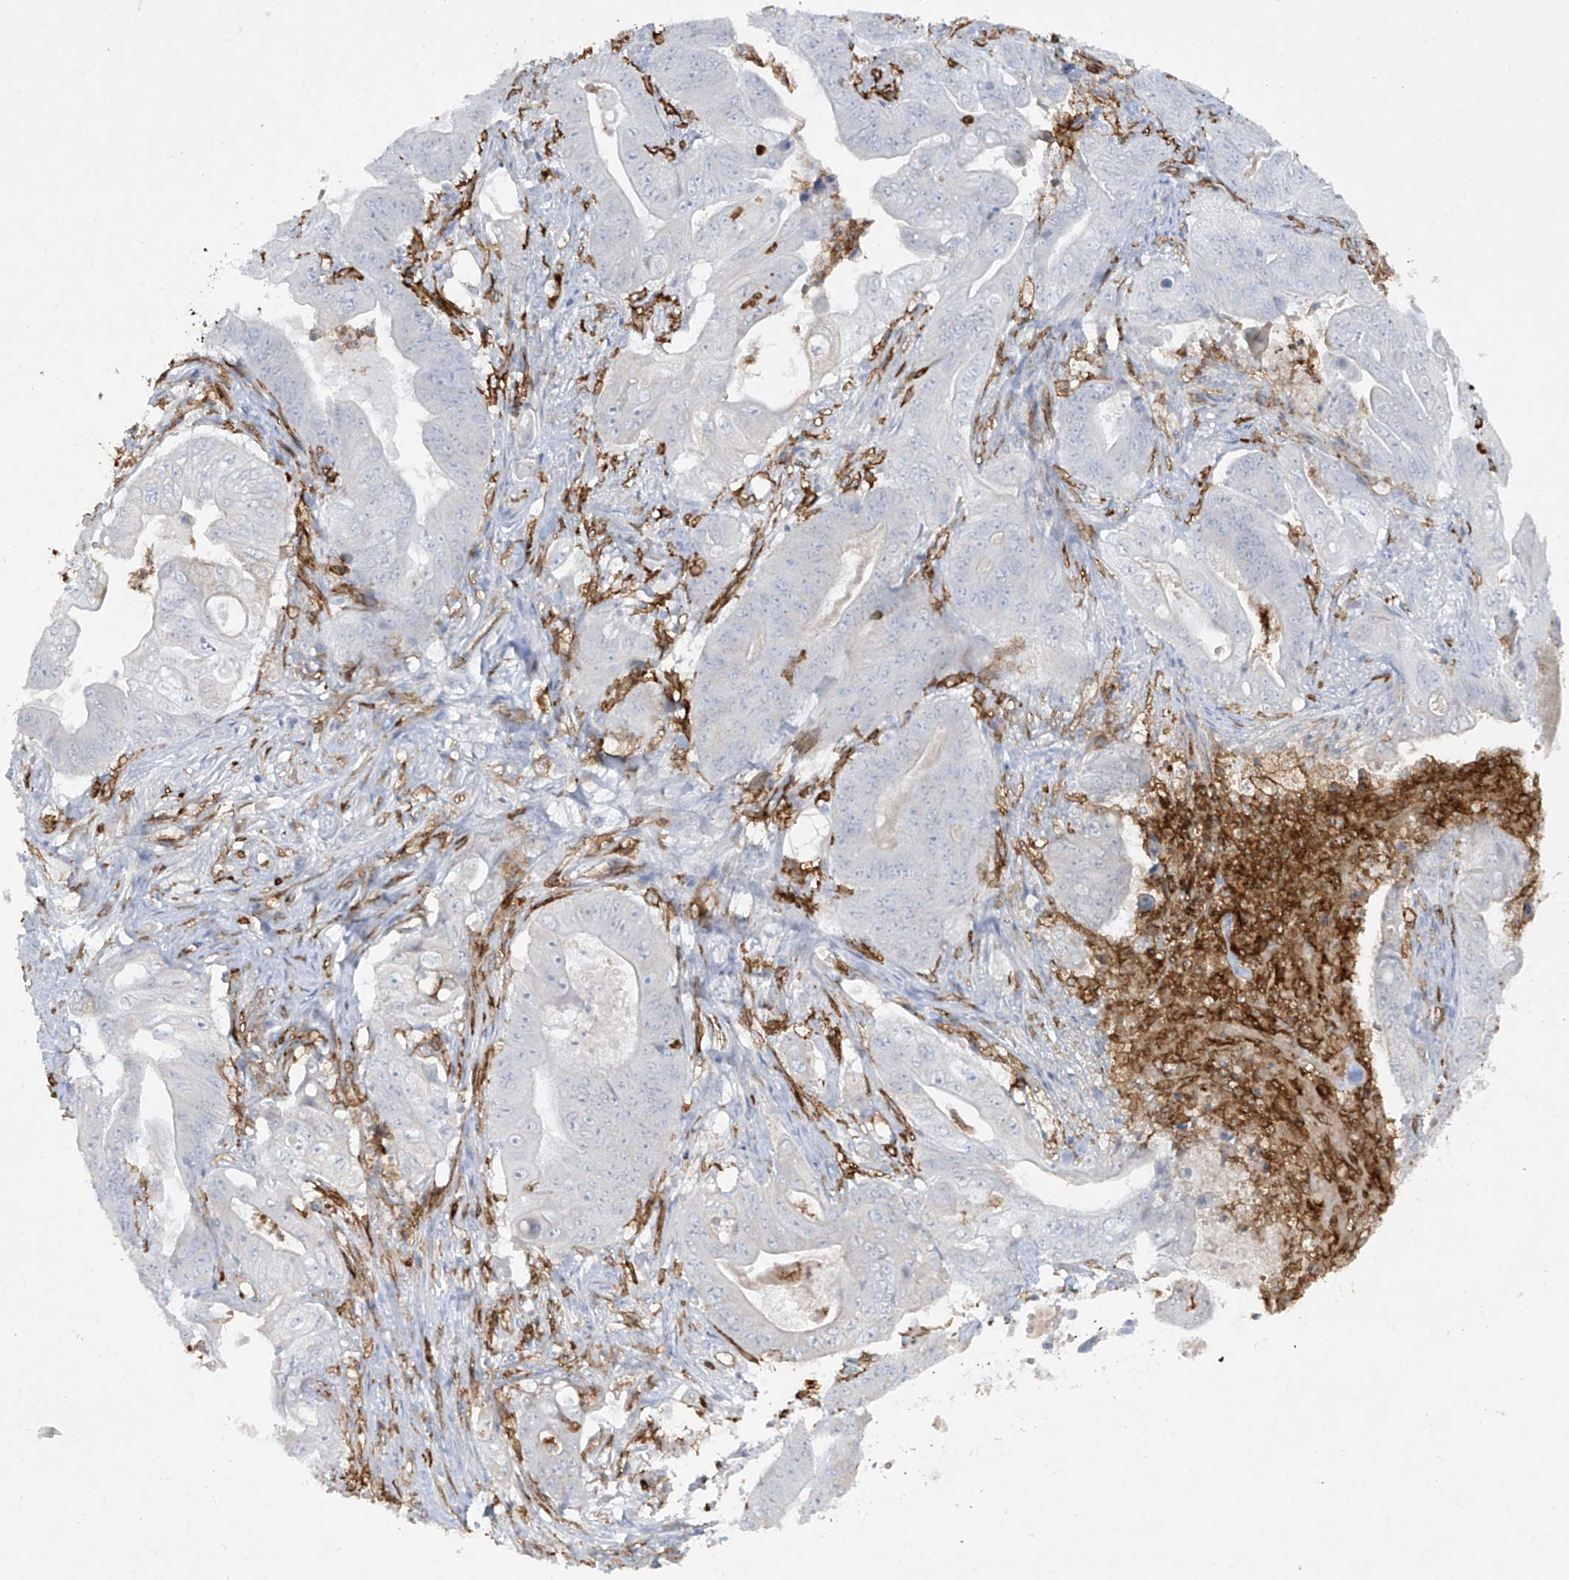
{"staining": {"intensity": "negative", "quantity": "none", "location": "none"}, "tissue": "stomach cancer", "cell_type": "Tumor cells", "image_type": "cancer", "snomed": [{"axis": "morphology", "description": "Adenocarcinoma, NOS"}, {"axis": "topography", "description": "Stomach"}], "caption": "The histopathology image demonstrates no staining of tumor cells in stomach cancer.", "gene": "FCGR3A", "patient": {"sex": "female", "age": 73}}